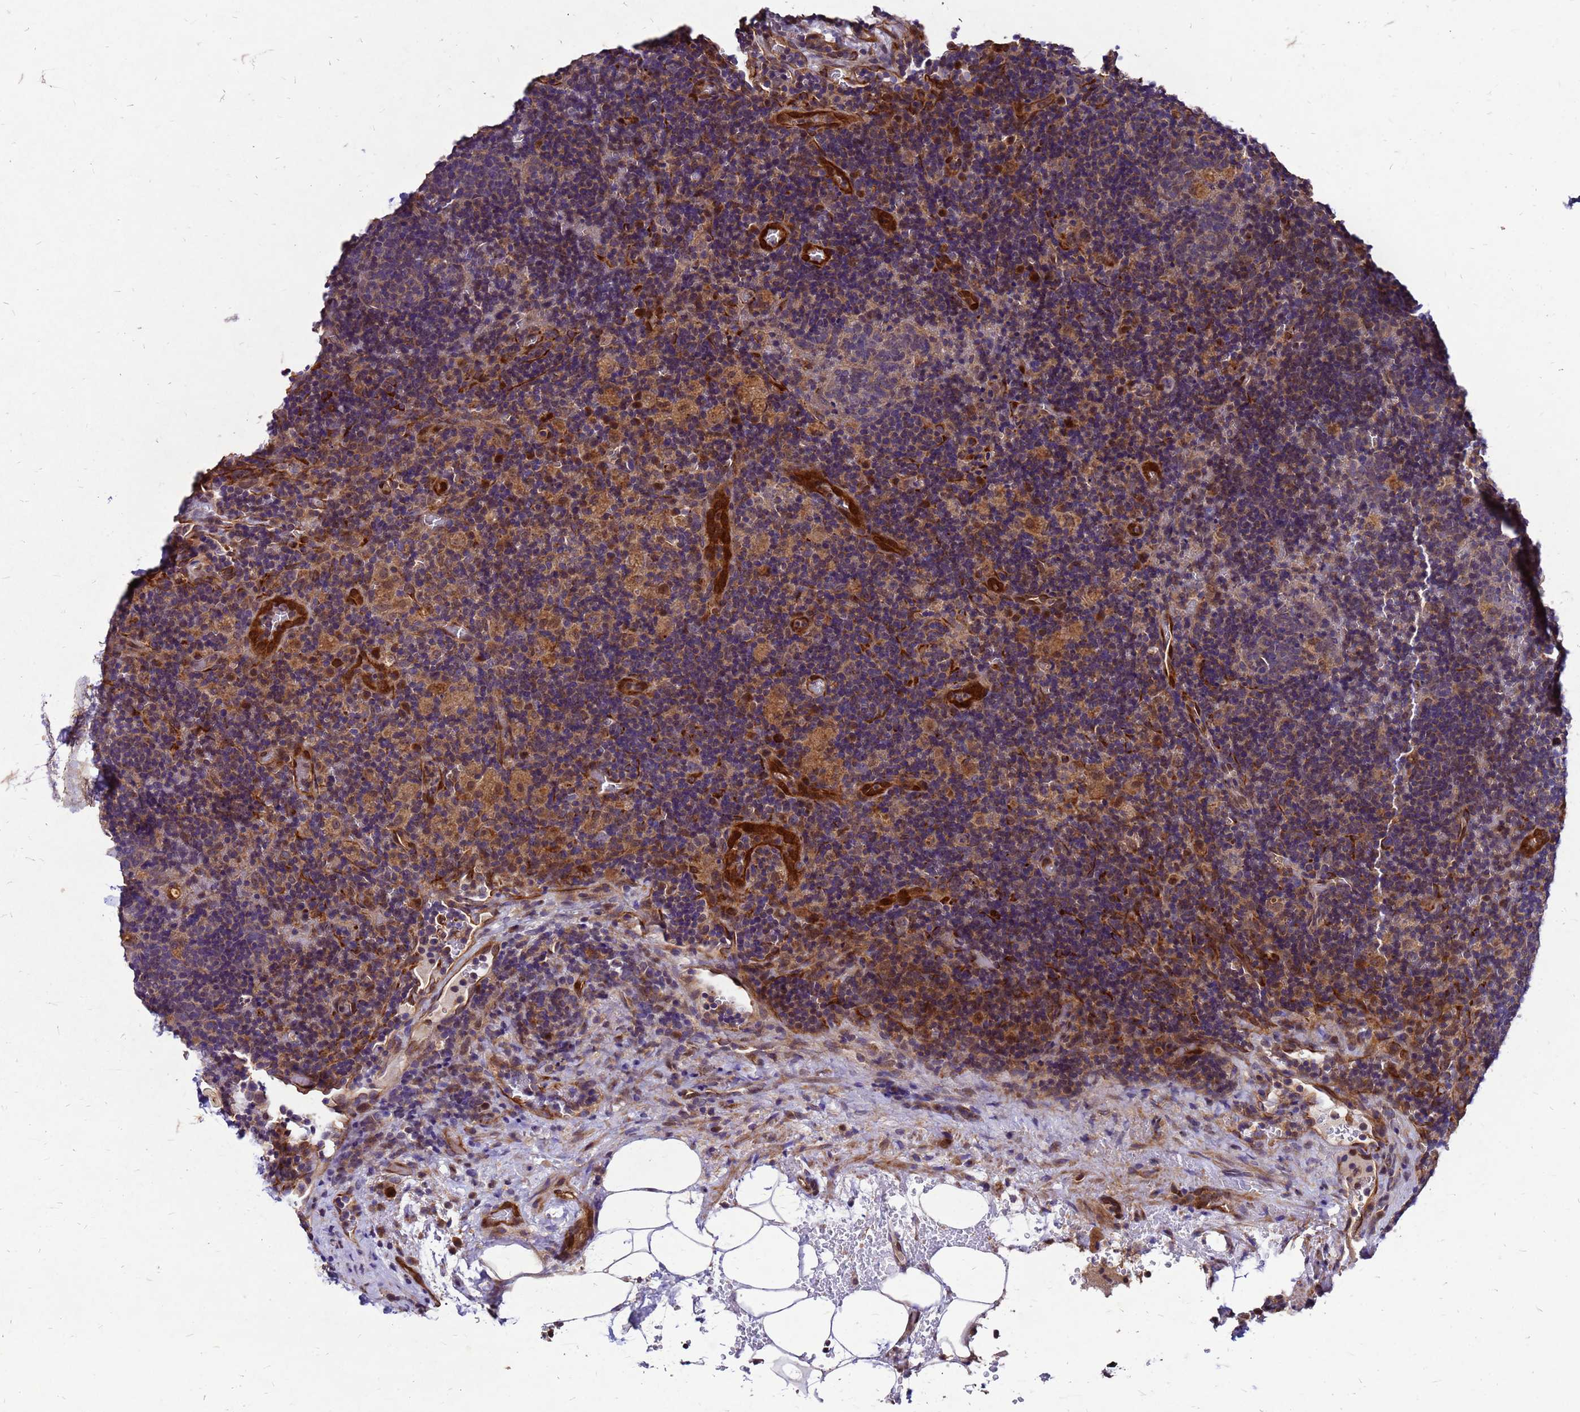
{"staining": {"intensity": "negative", "quantity": "none", "location": "none"}, "tissue": "lymph node", "cell_type": "Germinal center cells", "image_type": "normal", "snomed": [{"axis": "morphology", "description": "Normal tissue, NOS"}, {"axis": "topography", "description": "Lymph node"}], "caption": "Human lymph node stained for a protein using immunohistochemistry (IHC) exhibits no staining in germinal center cells.", "gene": "DUSP23", "patient": {"sex": "male", "age": 58}}